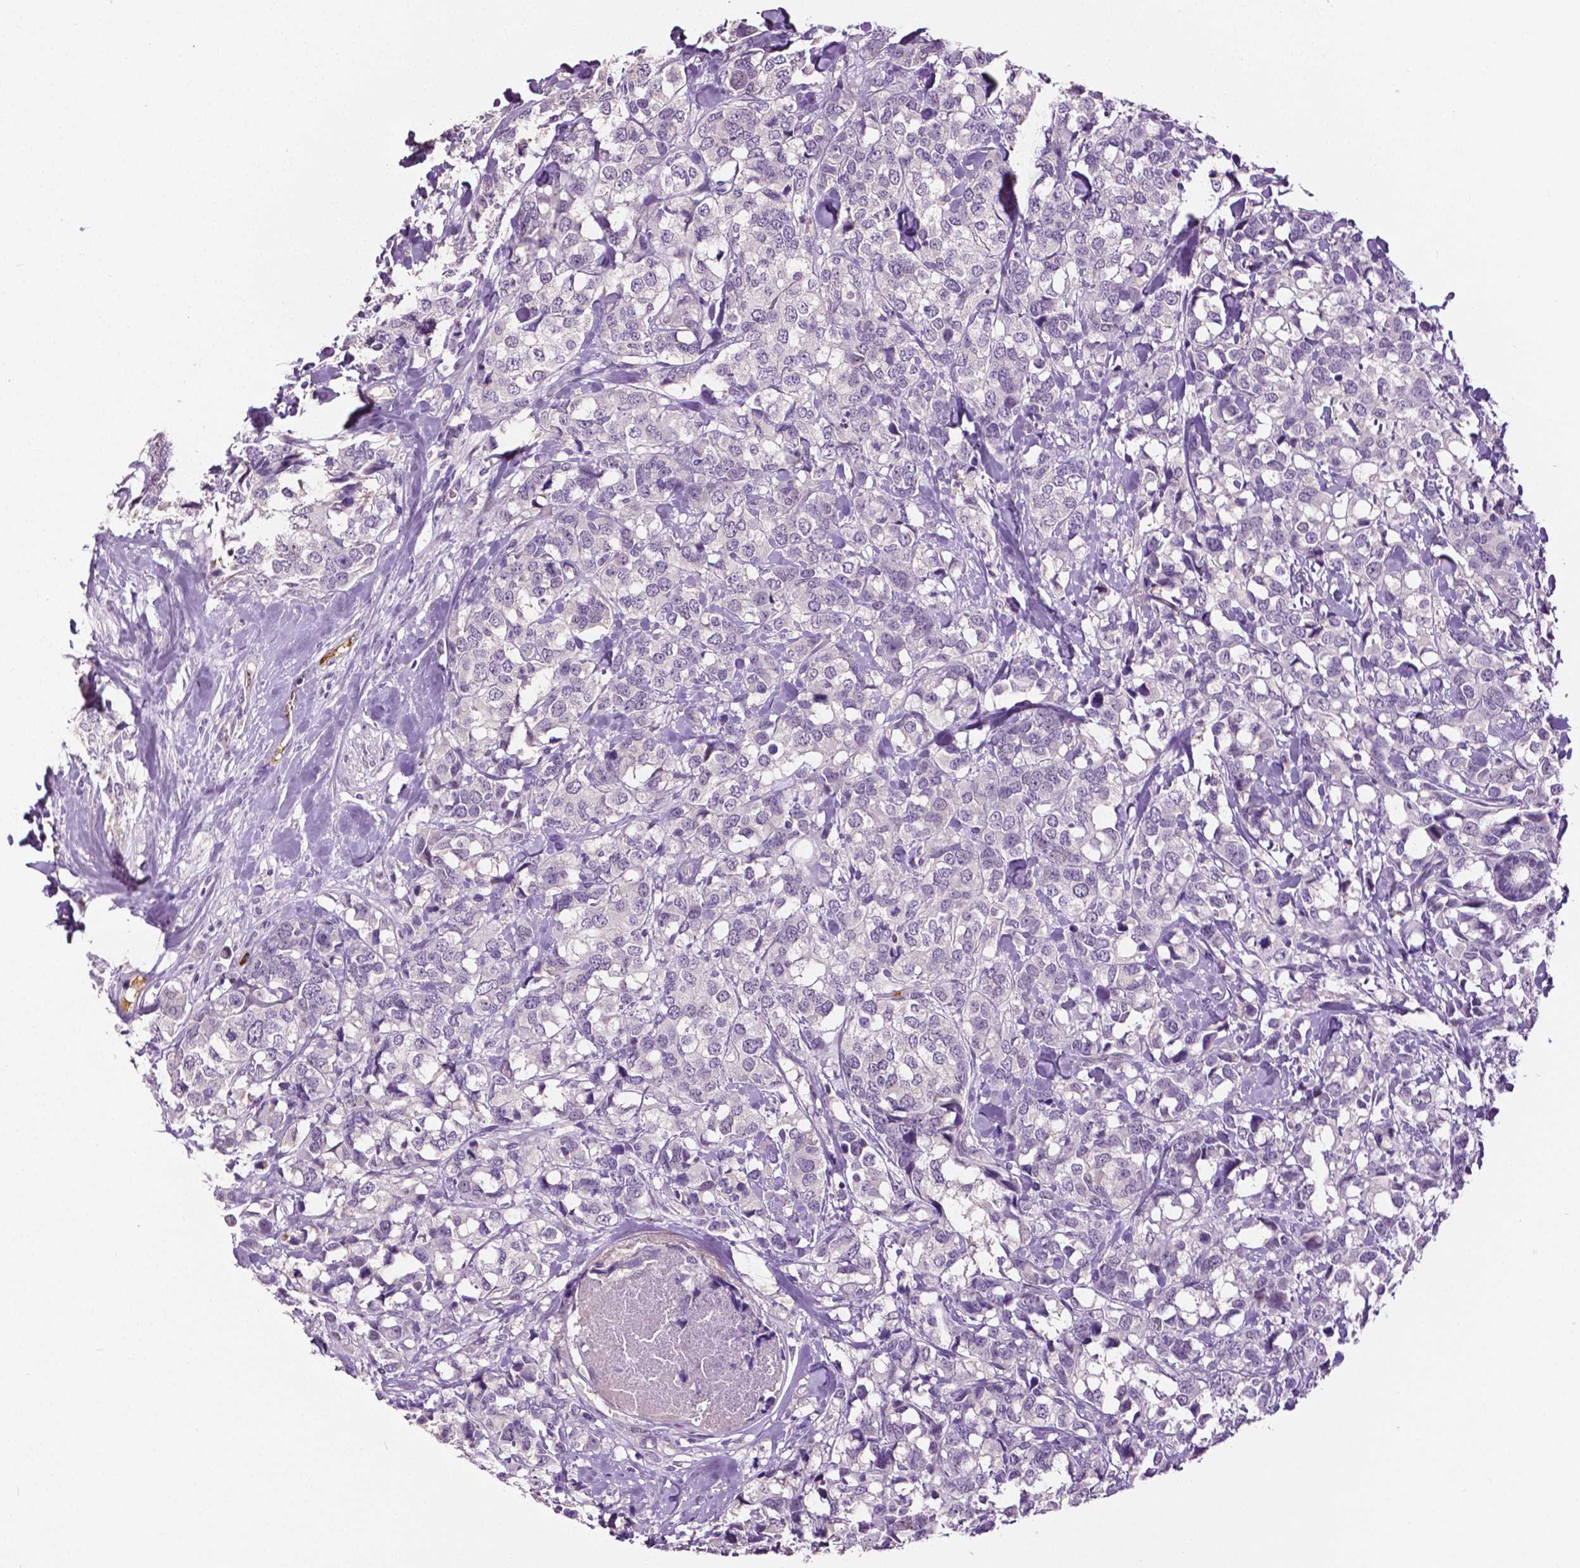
{"staining": {"intensity": "negative", "quantity": "none", "location": "none"}, "tissue": "breast cancer", "cell_type": "Tumor cells", "image_type": "cancer", "snomed": [{"axis": "morphology", "description": "Lobular carcinoma"}, {"axis": "topography", "description": "Breast"}], "caption": "This is a photomicrograph of IHC staining of breast cancer, which shows no expression in tumor cells.", "gene": "PTPN5", "patient": {"sex": "female", "age": 59}}